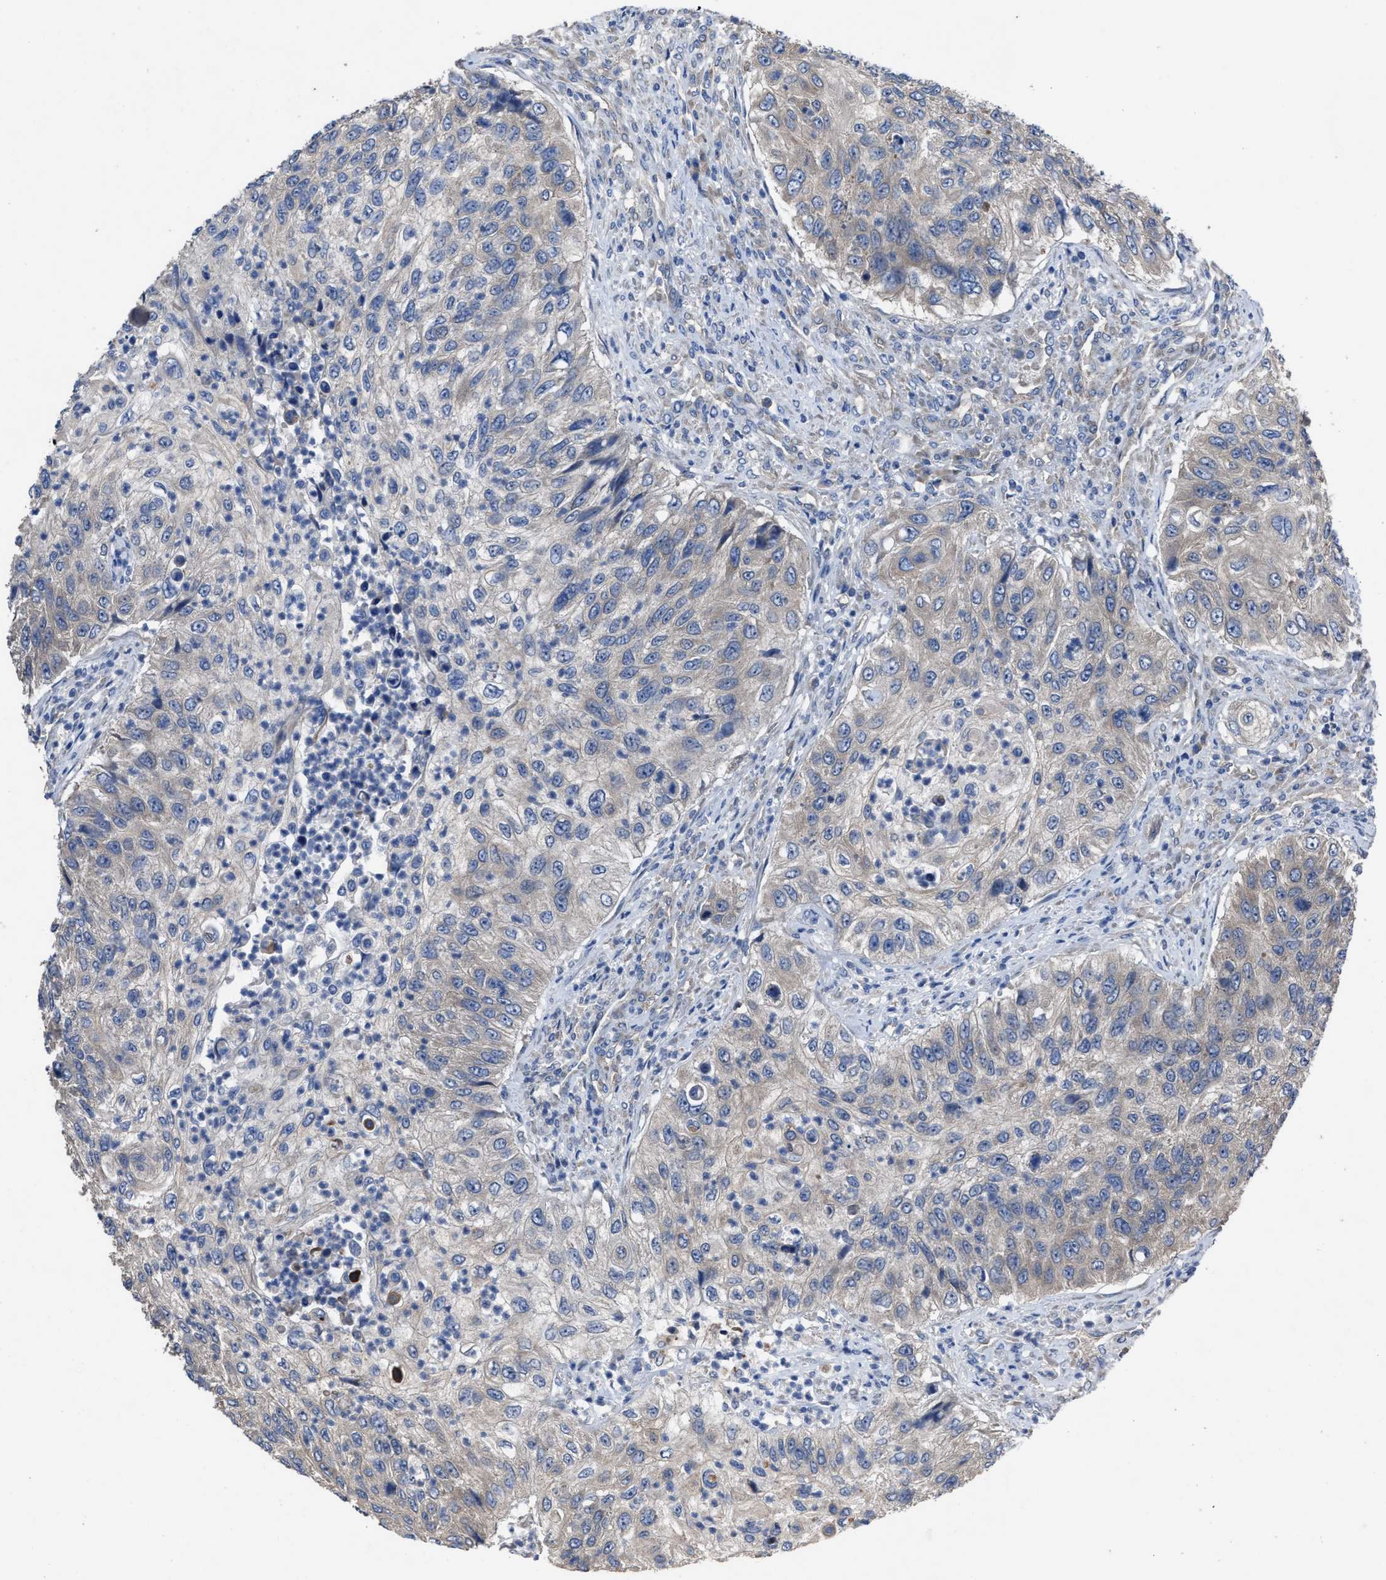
{"staining": {"intensity": "weak", "quantity": "<25%", "location": "cytoplasmic/membranous"}, "tissue": "urothelial cancer", "cell_type": "Tumor cells", "image_type": "cancer", "snomed": [{"axis": "morphology", "description": "Urothelial carcinoma, High grade"}, {"axis": "topography", "description": "Urinary bladder"}], "caption": "This is an immunohistochemistry (IHC) photomicrograph of urothelial cancer. There is no positivity in tumor cells.", "gene": "UPF1", "patient": {"sex": "female", "age": 60}}